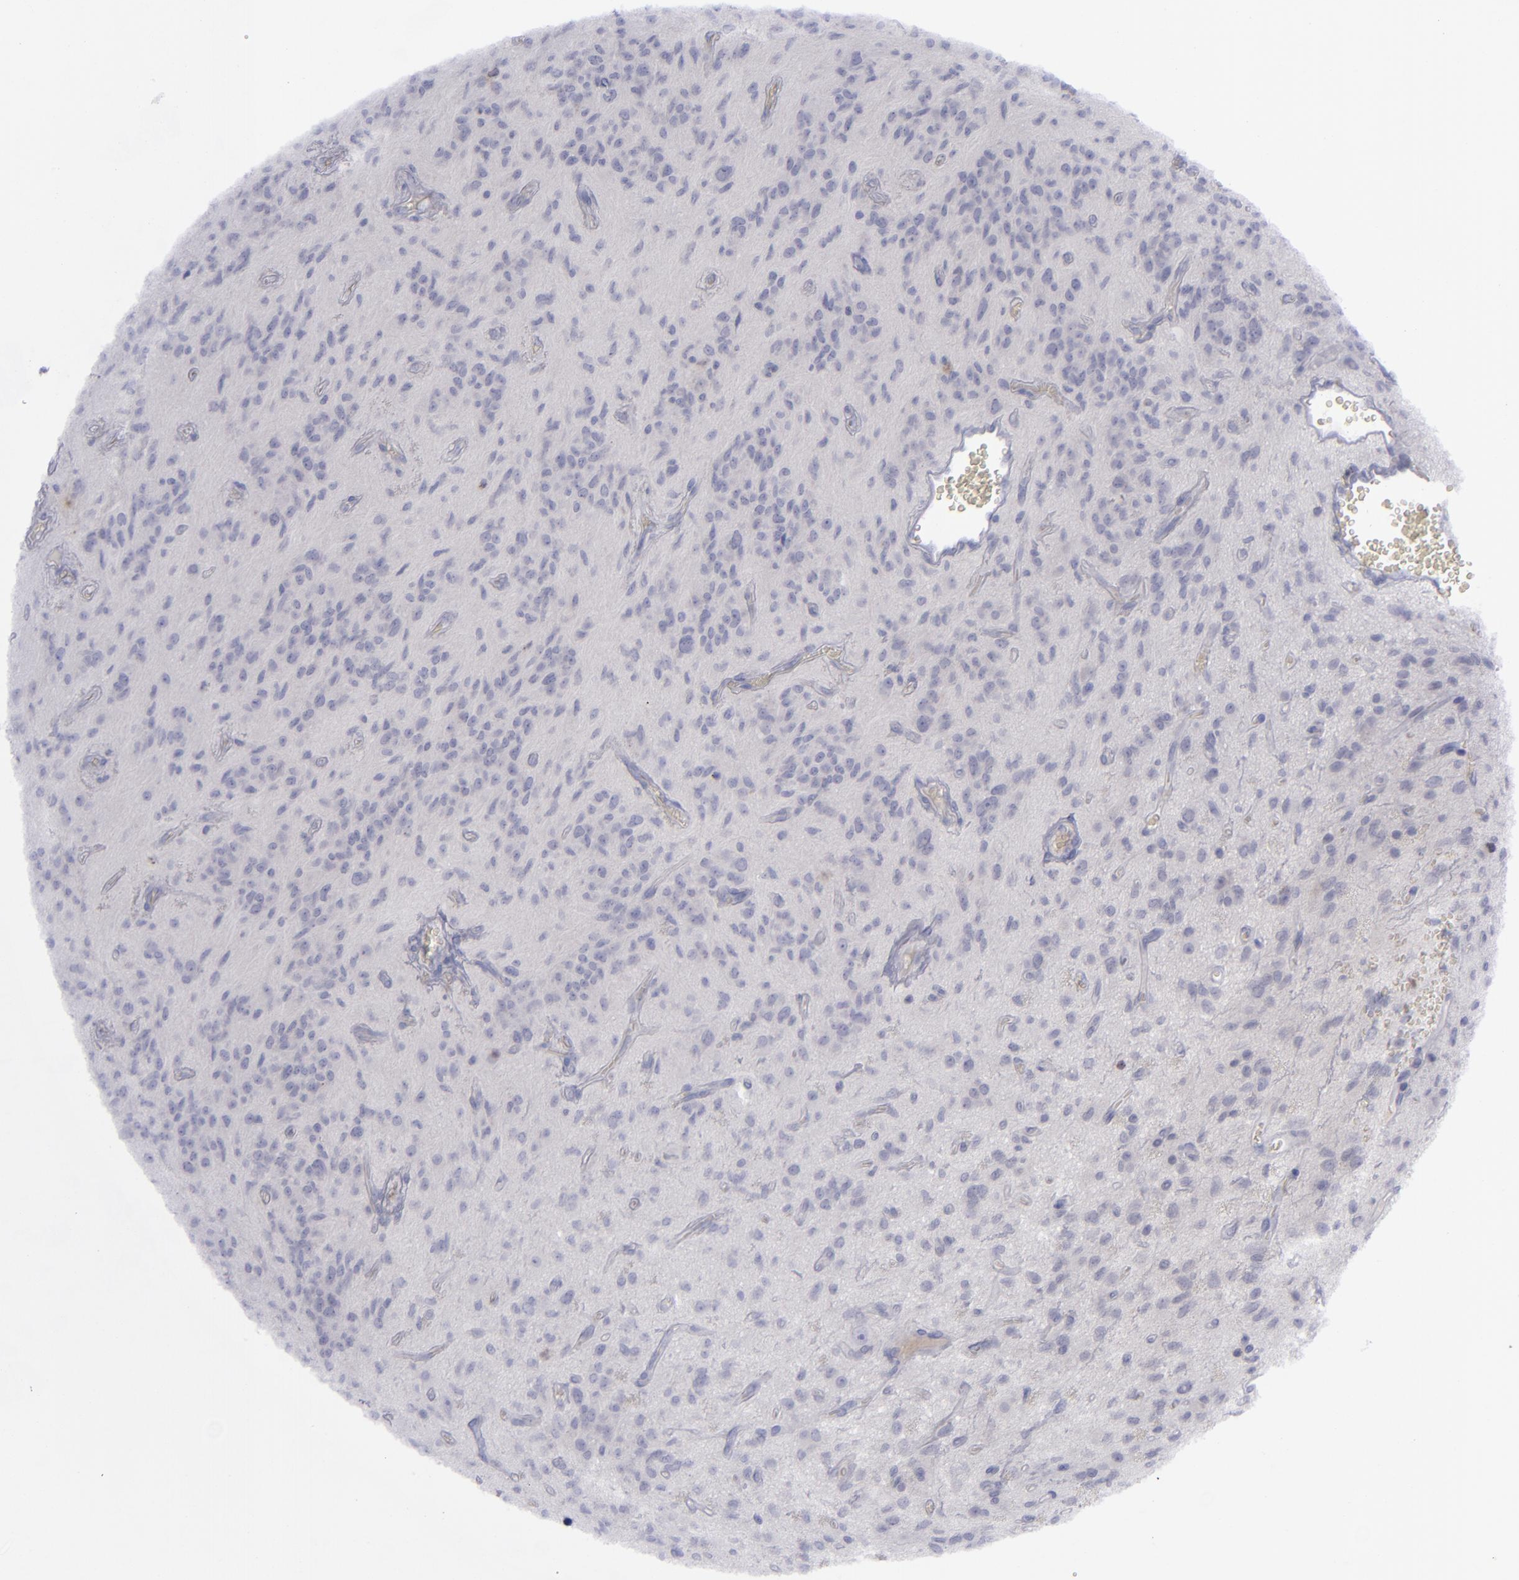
{"staining": {"intensity": "negative", "quantity": "none", "location": "none"}, "tissue": "glioma", "cell_type": "Tumor cells", "image_type": "cancer", "snomed": [{"axis": "morphology", "description": "Glioma, malignant, Low grade"}, {"axis": "topography", "description": "Brain"}], "caption": "An immunohistochemistry (IHC) image of glioma is shown. There is no staining in tumor cells of glioma.", "gene": "AURKA", "patient": {"sex": "female", "age": 15}}